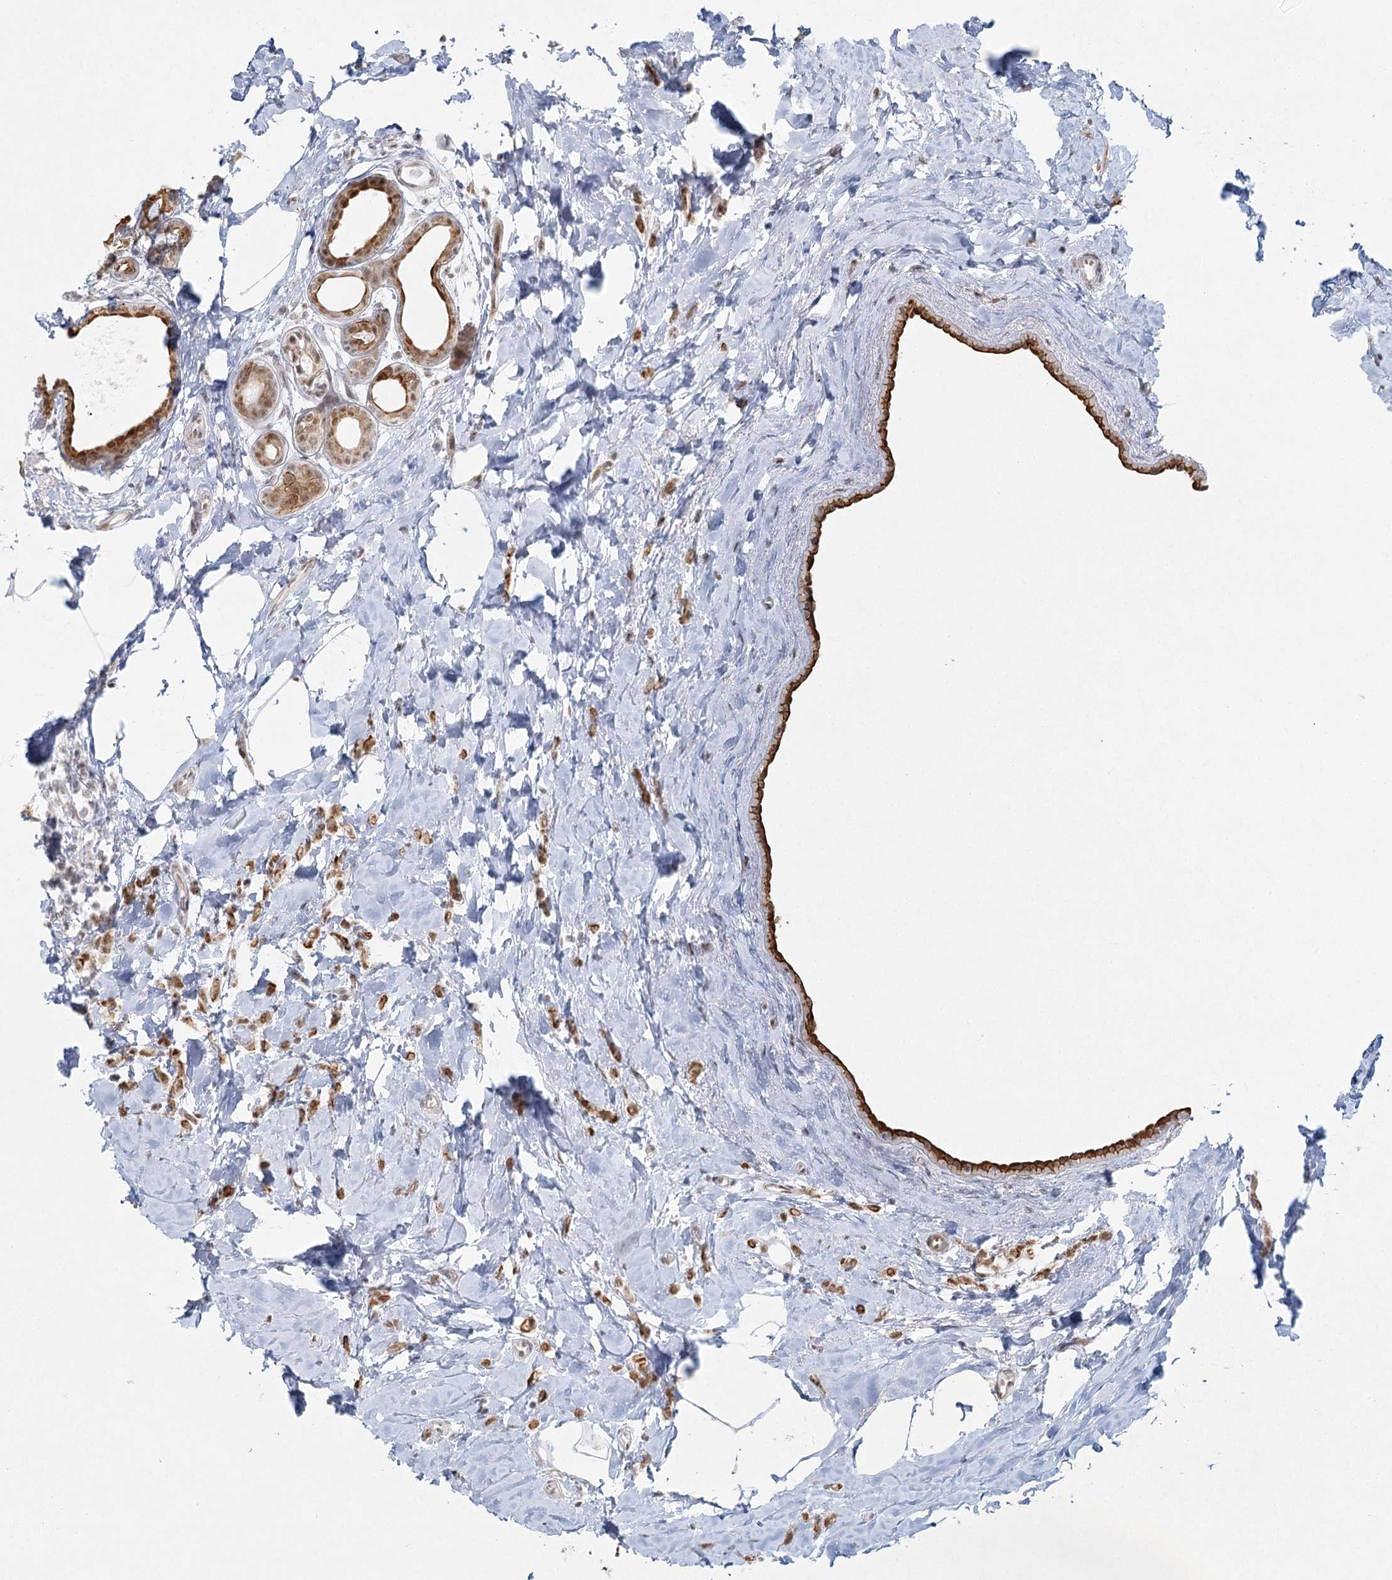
{"staining": {"intensity": "moderate", "quantity": ">75%", "location": "cytoplasmic/membranous,nuclear"}, "tissue": "breast cancer", "cell_type": "Tumor cells", "image_type": "cancer", "snomed": [{"axis": "morphology", "description": "Lobular carcinoma"}, {"axis": "topography", "description": "Breast"}], "caption": "This is a micrograph of immunohistochemistry (IHC) staining of lobular carcinoma (breast), which shows moderate expression in the cytoplasmic/membranous and nuclear of tumor cells.", "gene": "U2SURP", "patient": {"sex": "female", "age": 47}}